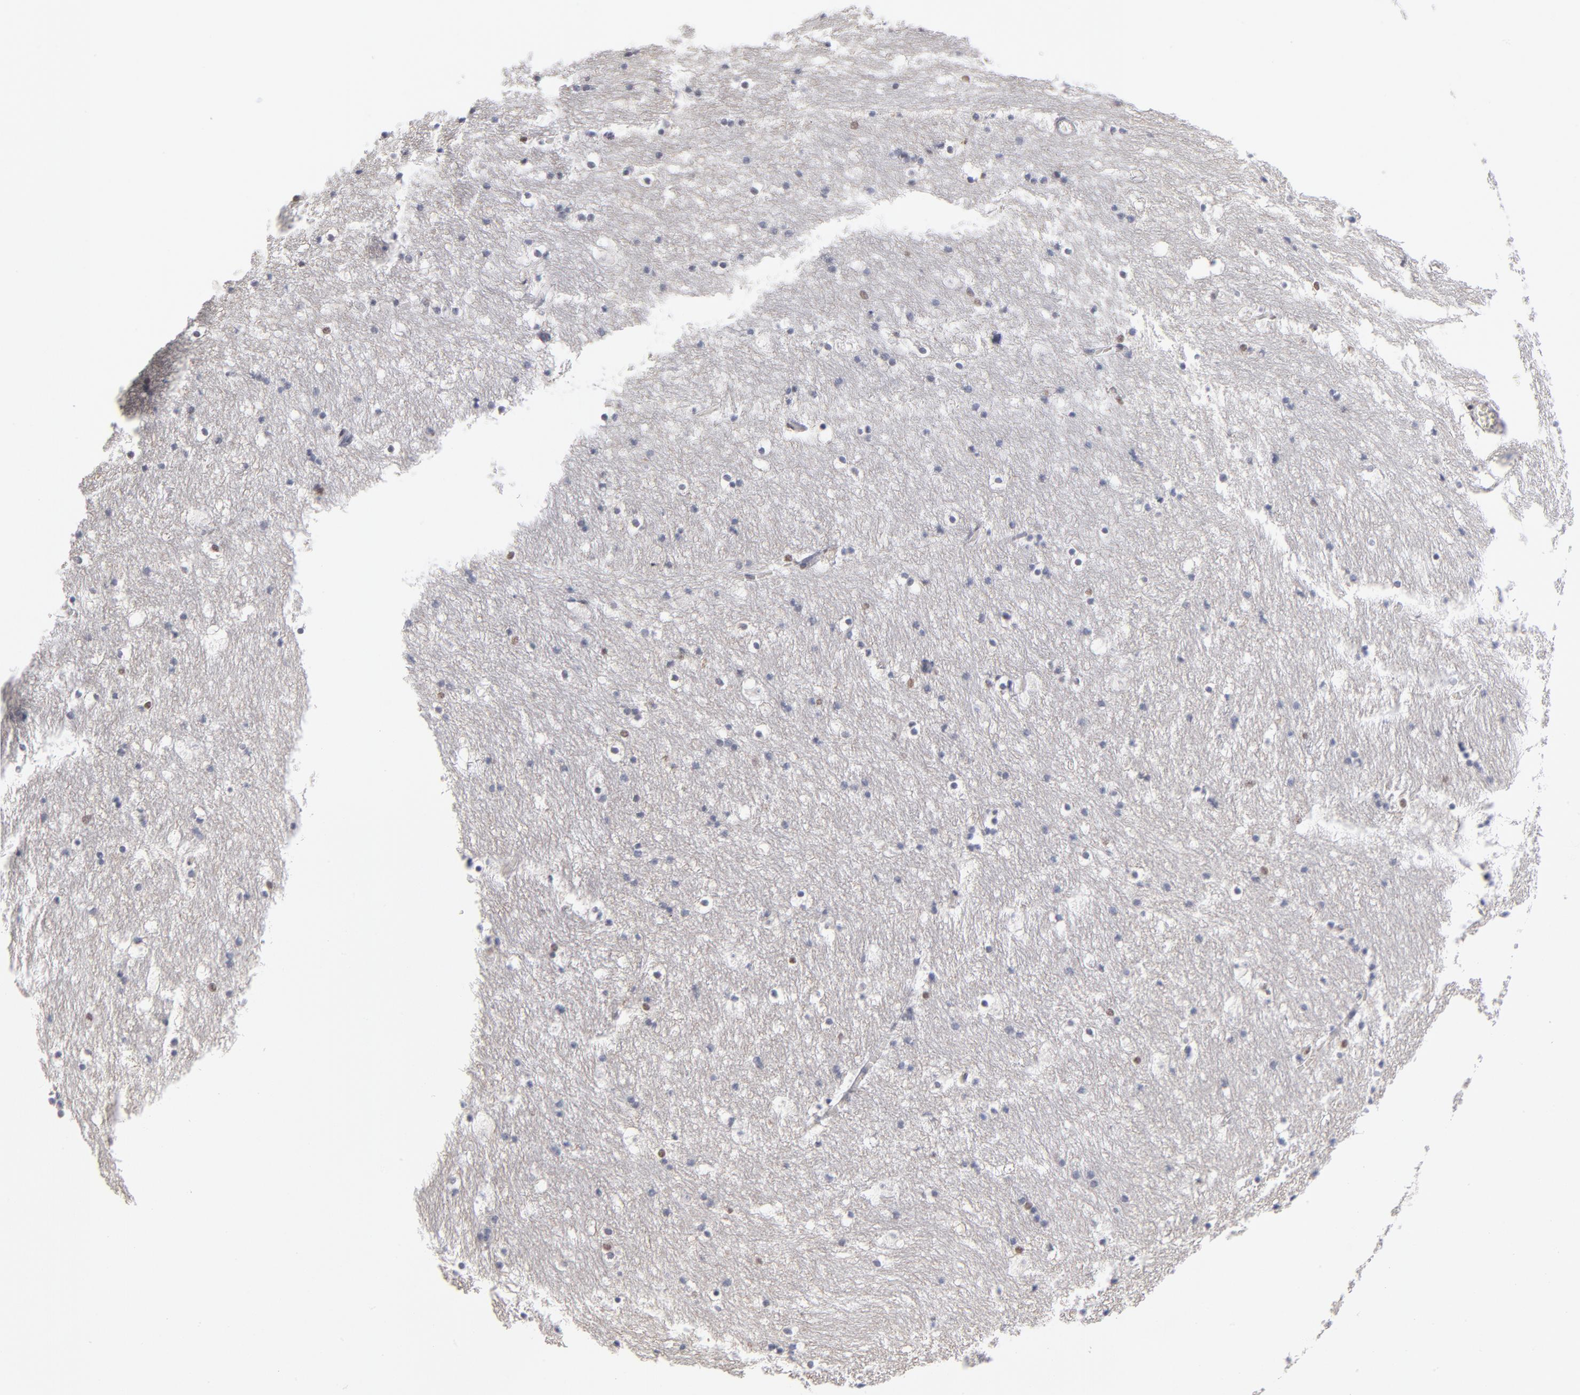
{"staining": {"intensity": "weak", "quantity": "<25%", "location": "nuclear"}, "tissue": "caudate", "cell_type": "Glial cells", "image_type": "normal", "snomed": [{"axis": "morphology", "description": "Normal tissue, NOS"}, {"axis": "topography", "description": "Lateral ventricle wall"}], "caption": "IHC micrograph of unremarkable human caudate stained for a protein (brown), which shows no staining in glial cells.", "gene": "MAX", "patient": {"sex": "male", "age": 45}}